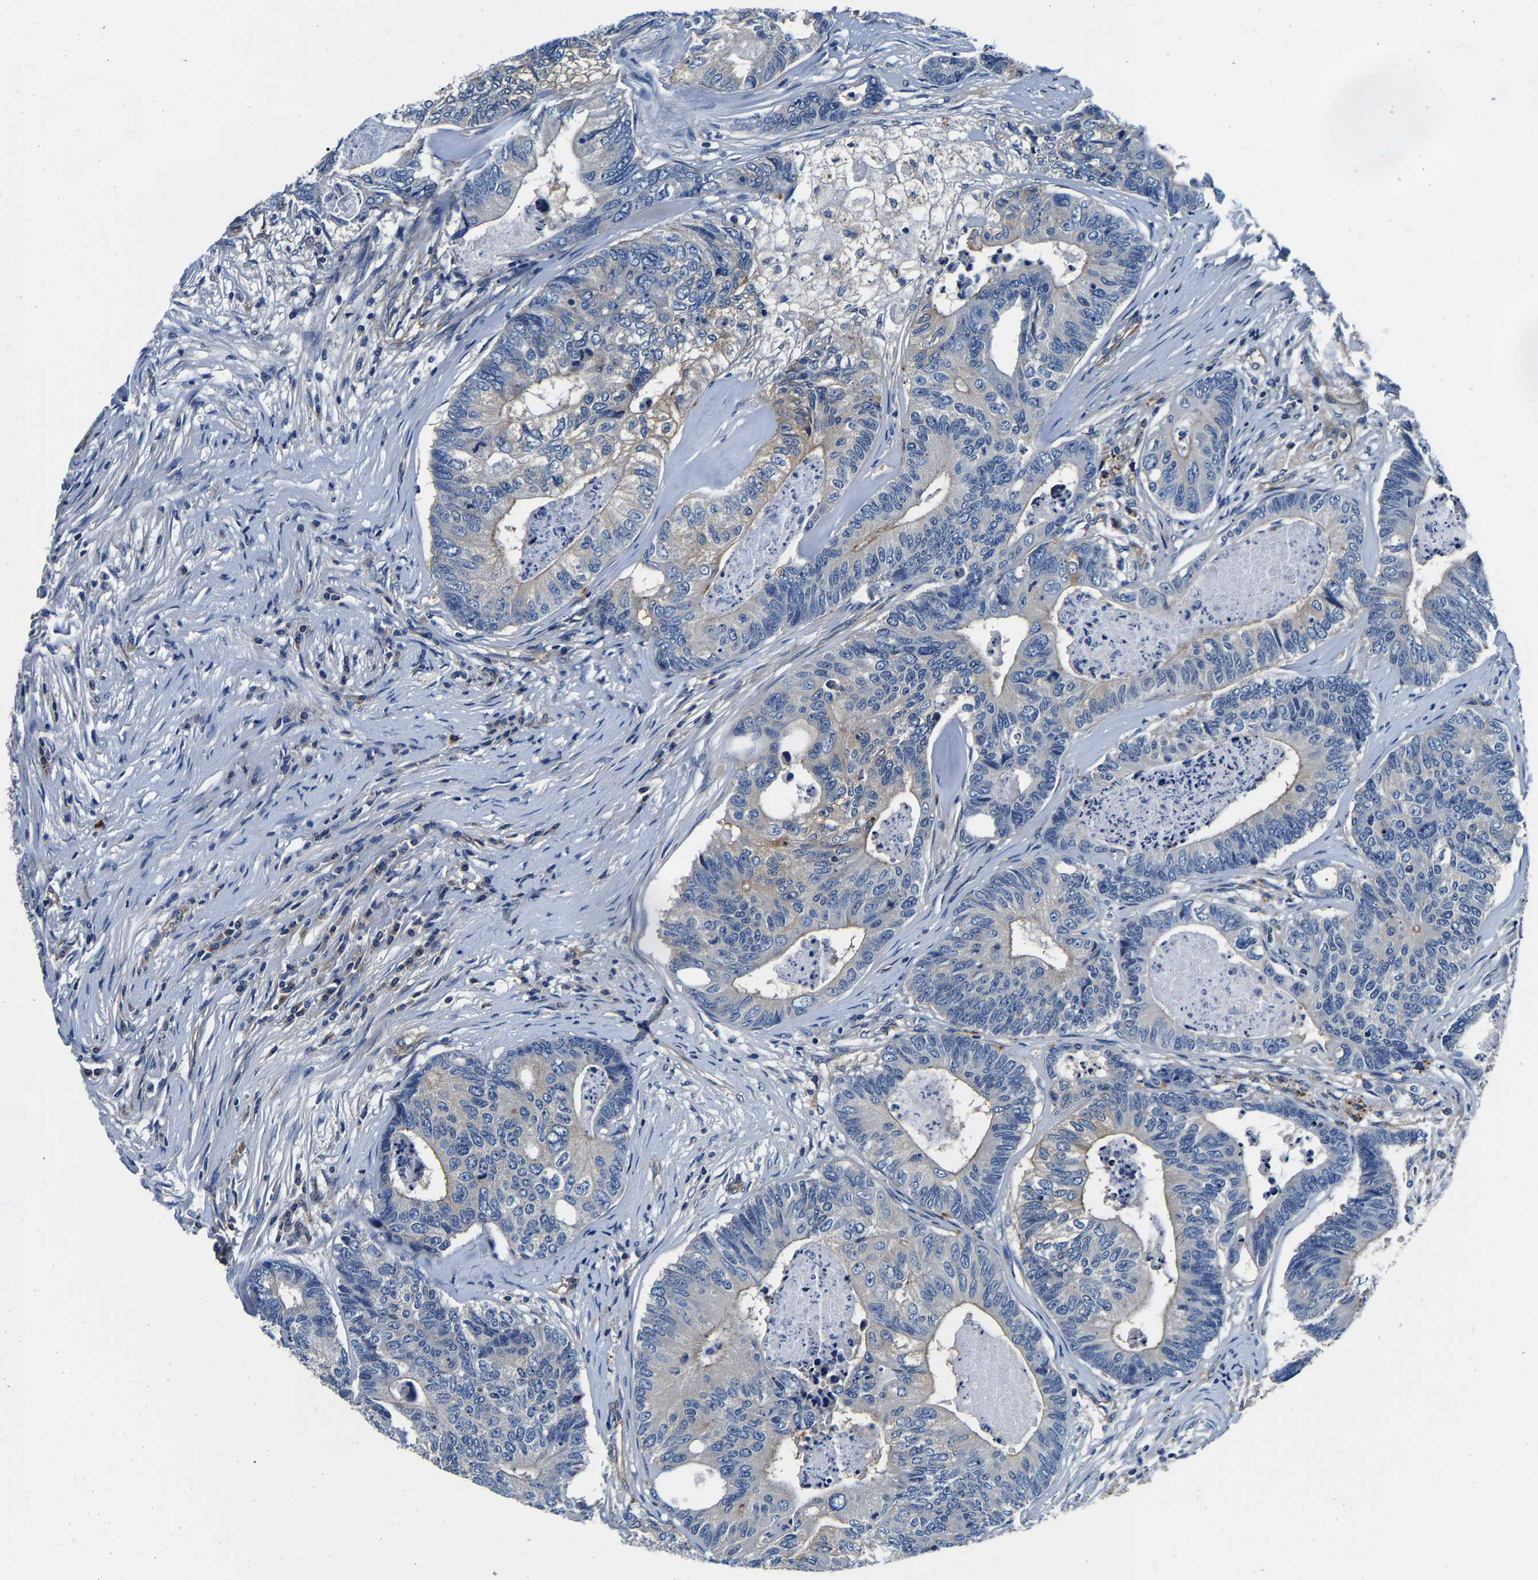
{"staining": {"intensity": "weak", "quantity": "<25%", "location": "cytoplasmic/membranous"}, "tissue": "colorectal cancer", "cell_type": "Tumor cells", "image_type": "cancer", "snomed": [{"axis": "morphology", "description": "Adenocarcinoma, NOS"}, {"axis": "topography", "description": "Colon"}], "caption": "Tumor cells are negative for brown protein staining in colorectal cancer.", "gene": "SH3GLB1", "patient": {"sex": "female", "age": 67}}